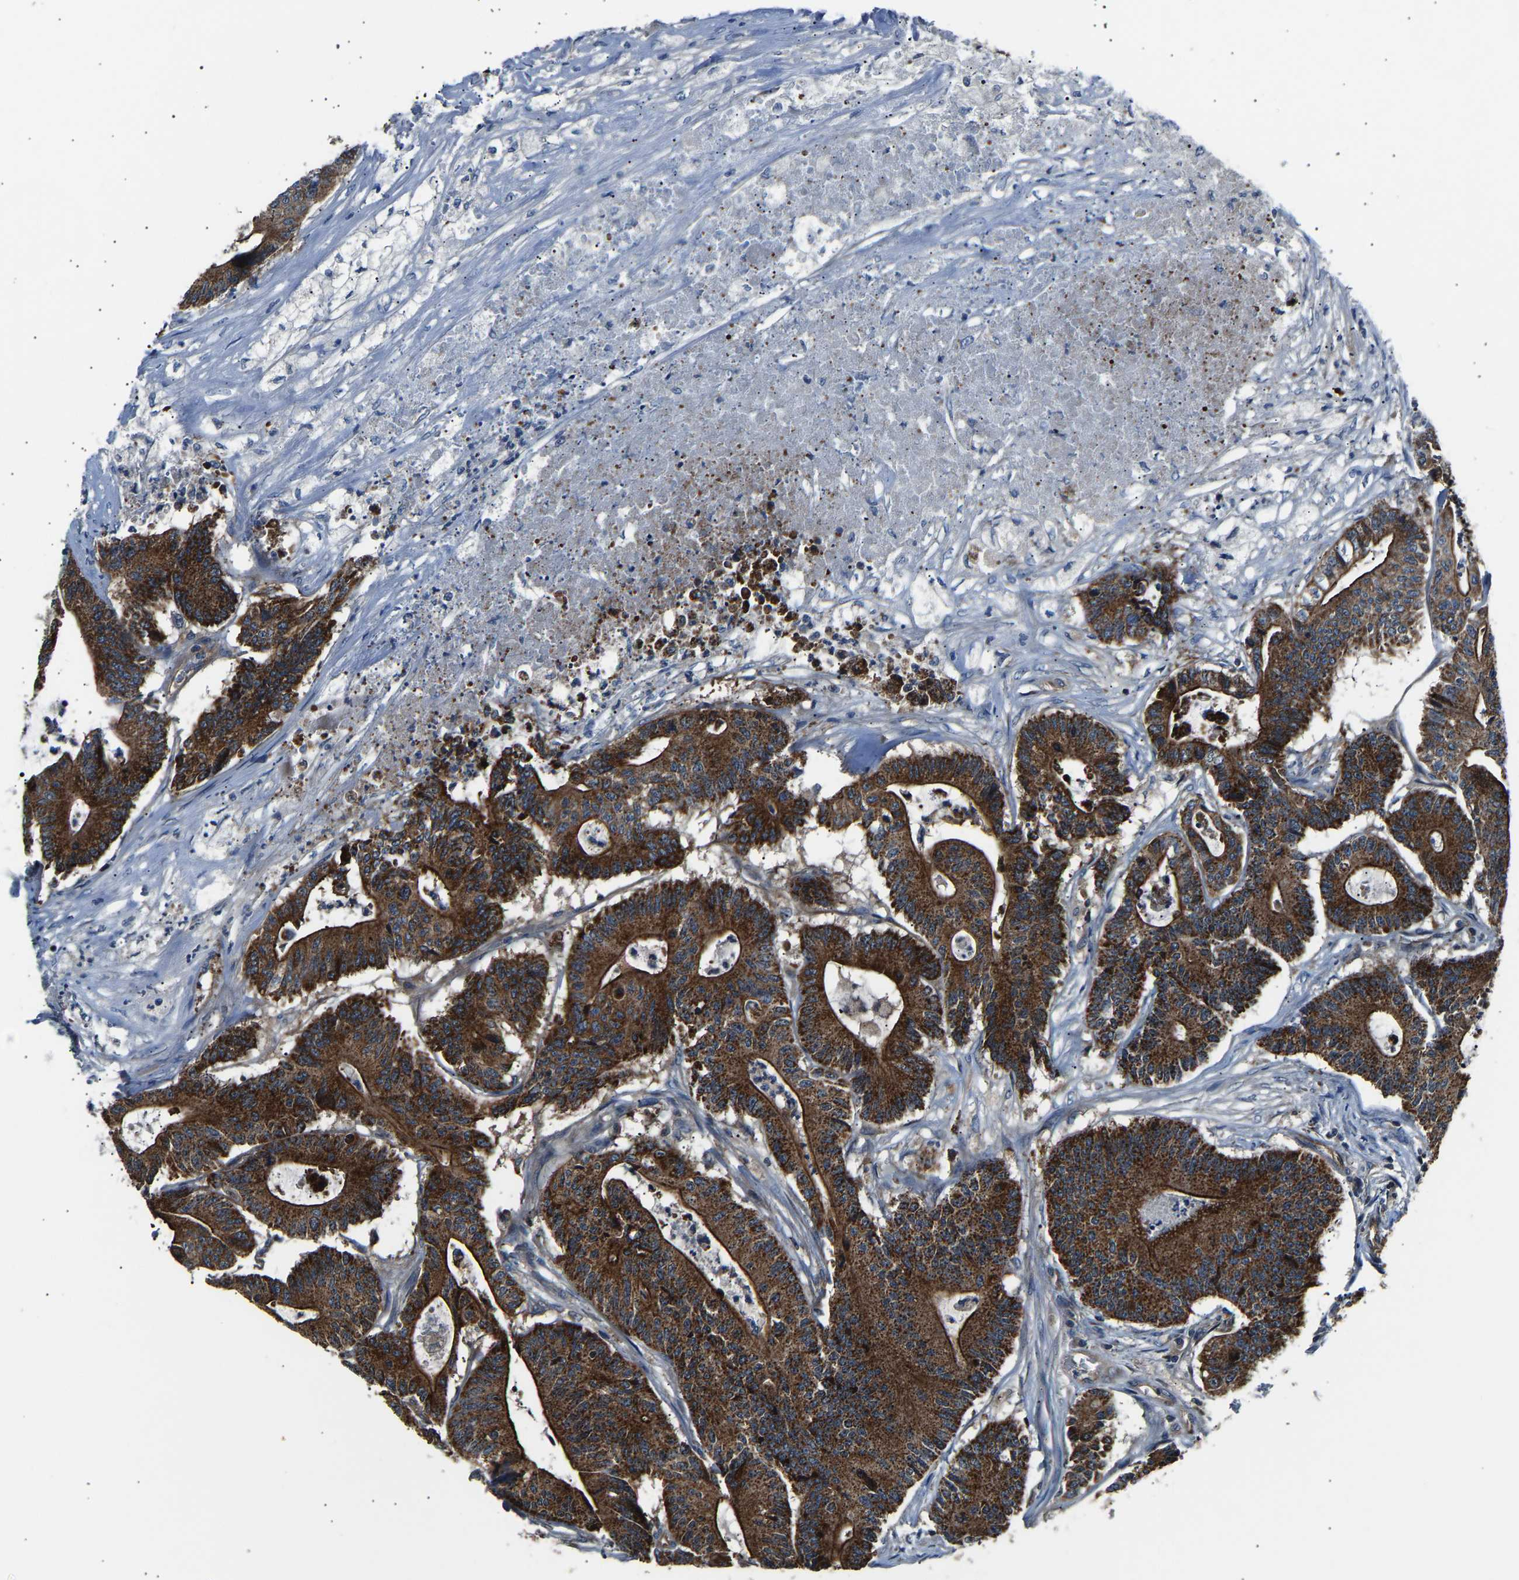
{"staining": {"intensity": "strong", "quantity": ">75%", "location": "cytoplasmic/membranous"}, "tissue": "colorectal cancer", "cell_type": "Tumor cells", "image_type": "cancer", "snomed": [{"axis": "morphology", "description": "Adenocarcinoma, NOS"}, {"axis": "topography", "description": "Colon"}], "caption": "Colorectal adenocarcinoma was stained to show a protein in brown. There is high levels of strong cytoplasmic/membranous staining in approximately >75% of tumor cells.", "gene": "GGCT", "patient": {"sex": "female", "age": 84}}